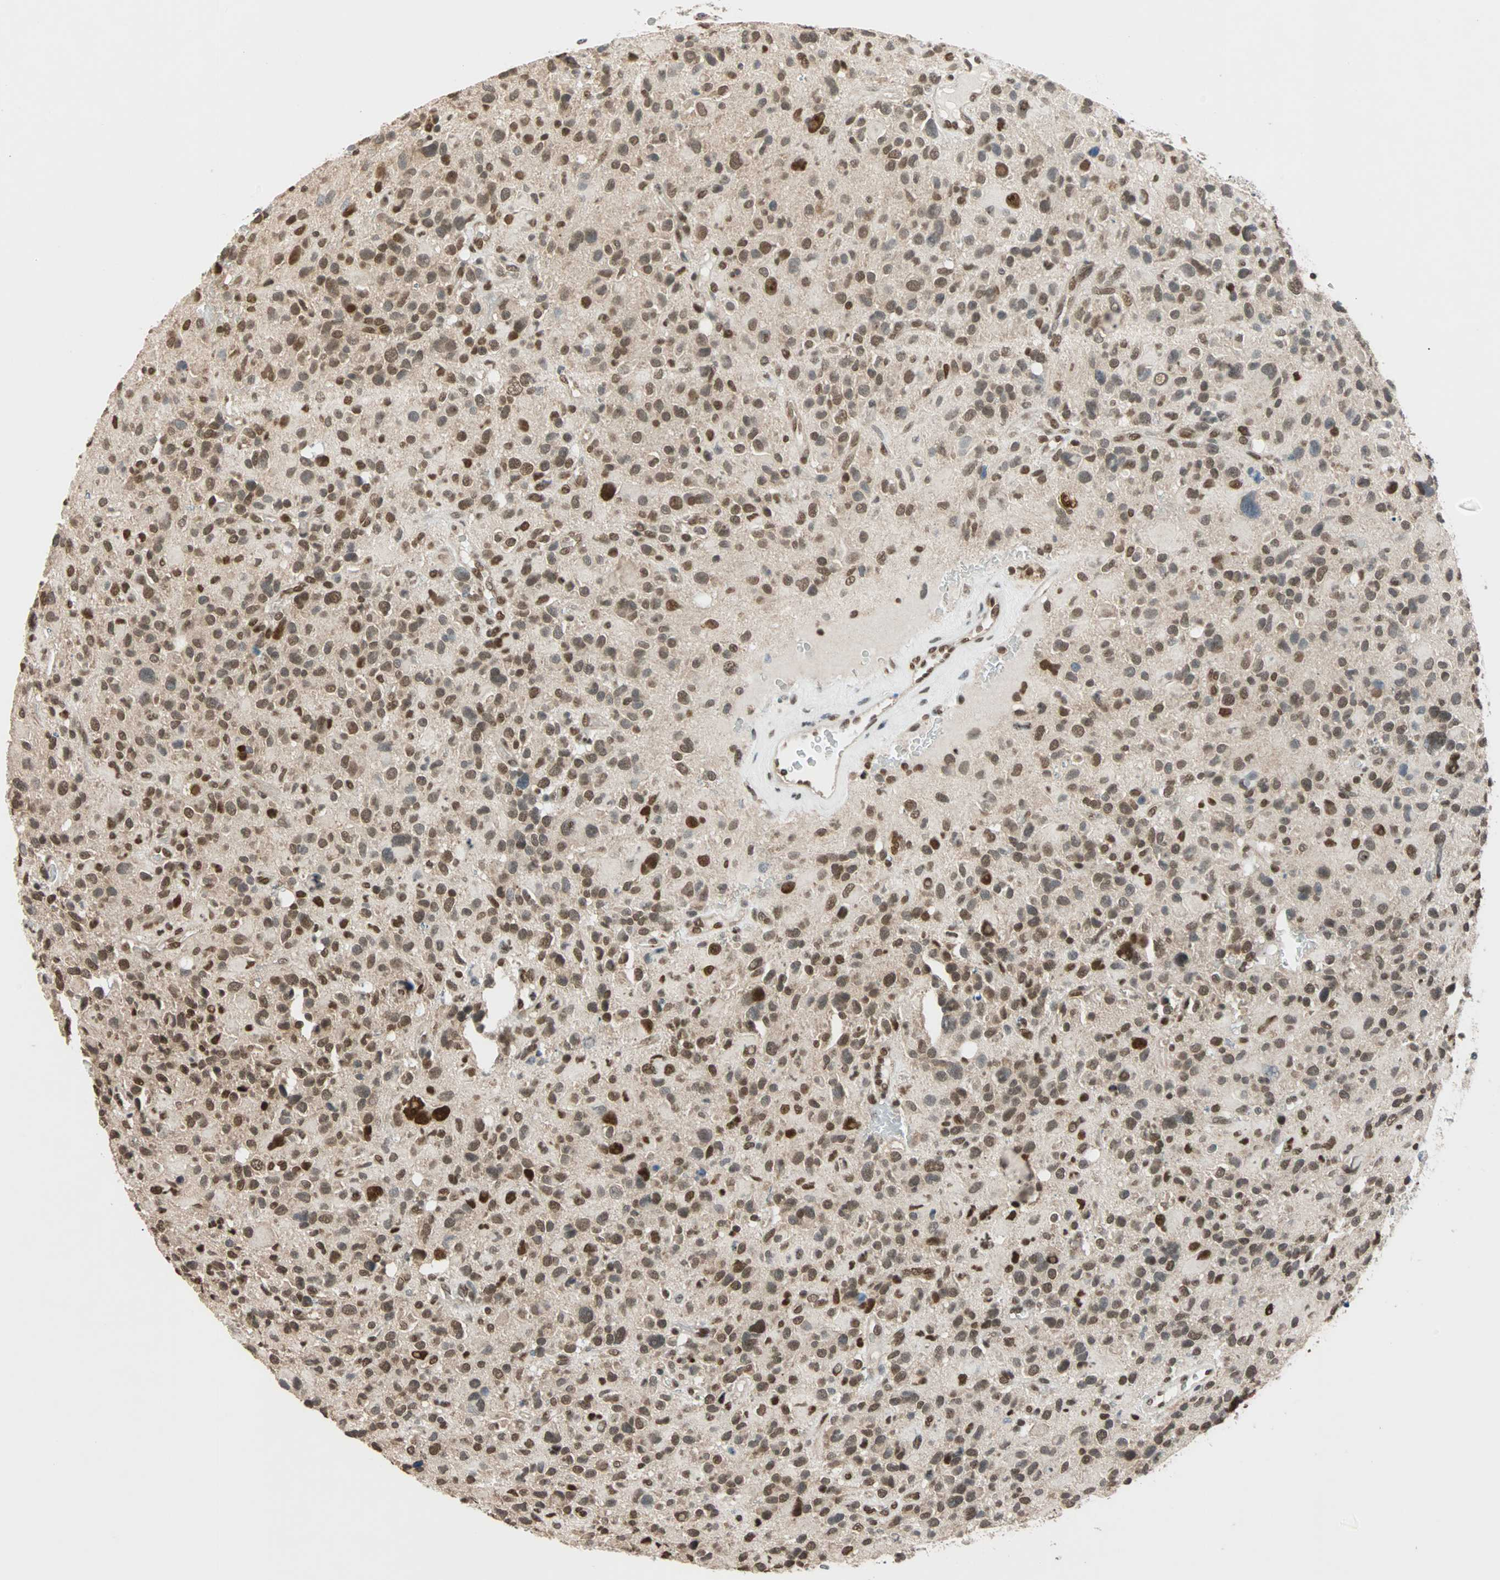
{"staining": {"intensity": "strong", "quantity": ">75%", "location": "nuclear"}, "tissue": "glioma", "cell_type": "Tumor cells", "image_type": "cancer", "snomed": [{"axis": "morphology", "description": "Glioma, malignant, High grade"}, {"axis": "topography", "description": "Brain"}], "caption": "Protein staining of glioma tissue shows strong nuclear expression in about >75% of tumor cells. (brown staining indicates protein expression, while blue staining denotes nuclei).", "gene": "DAZAP1", "patient": {"sex": "male", "age": 48}}